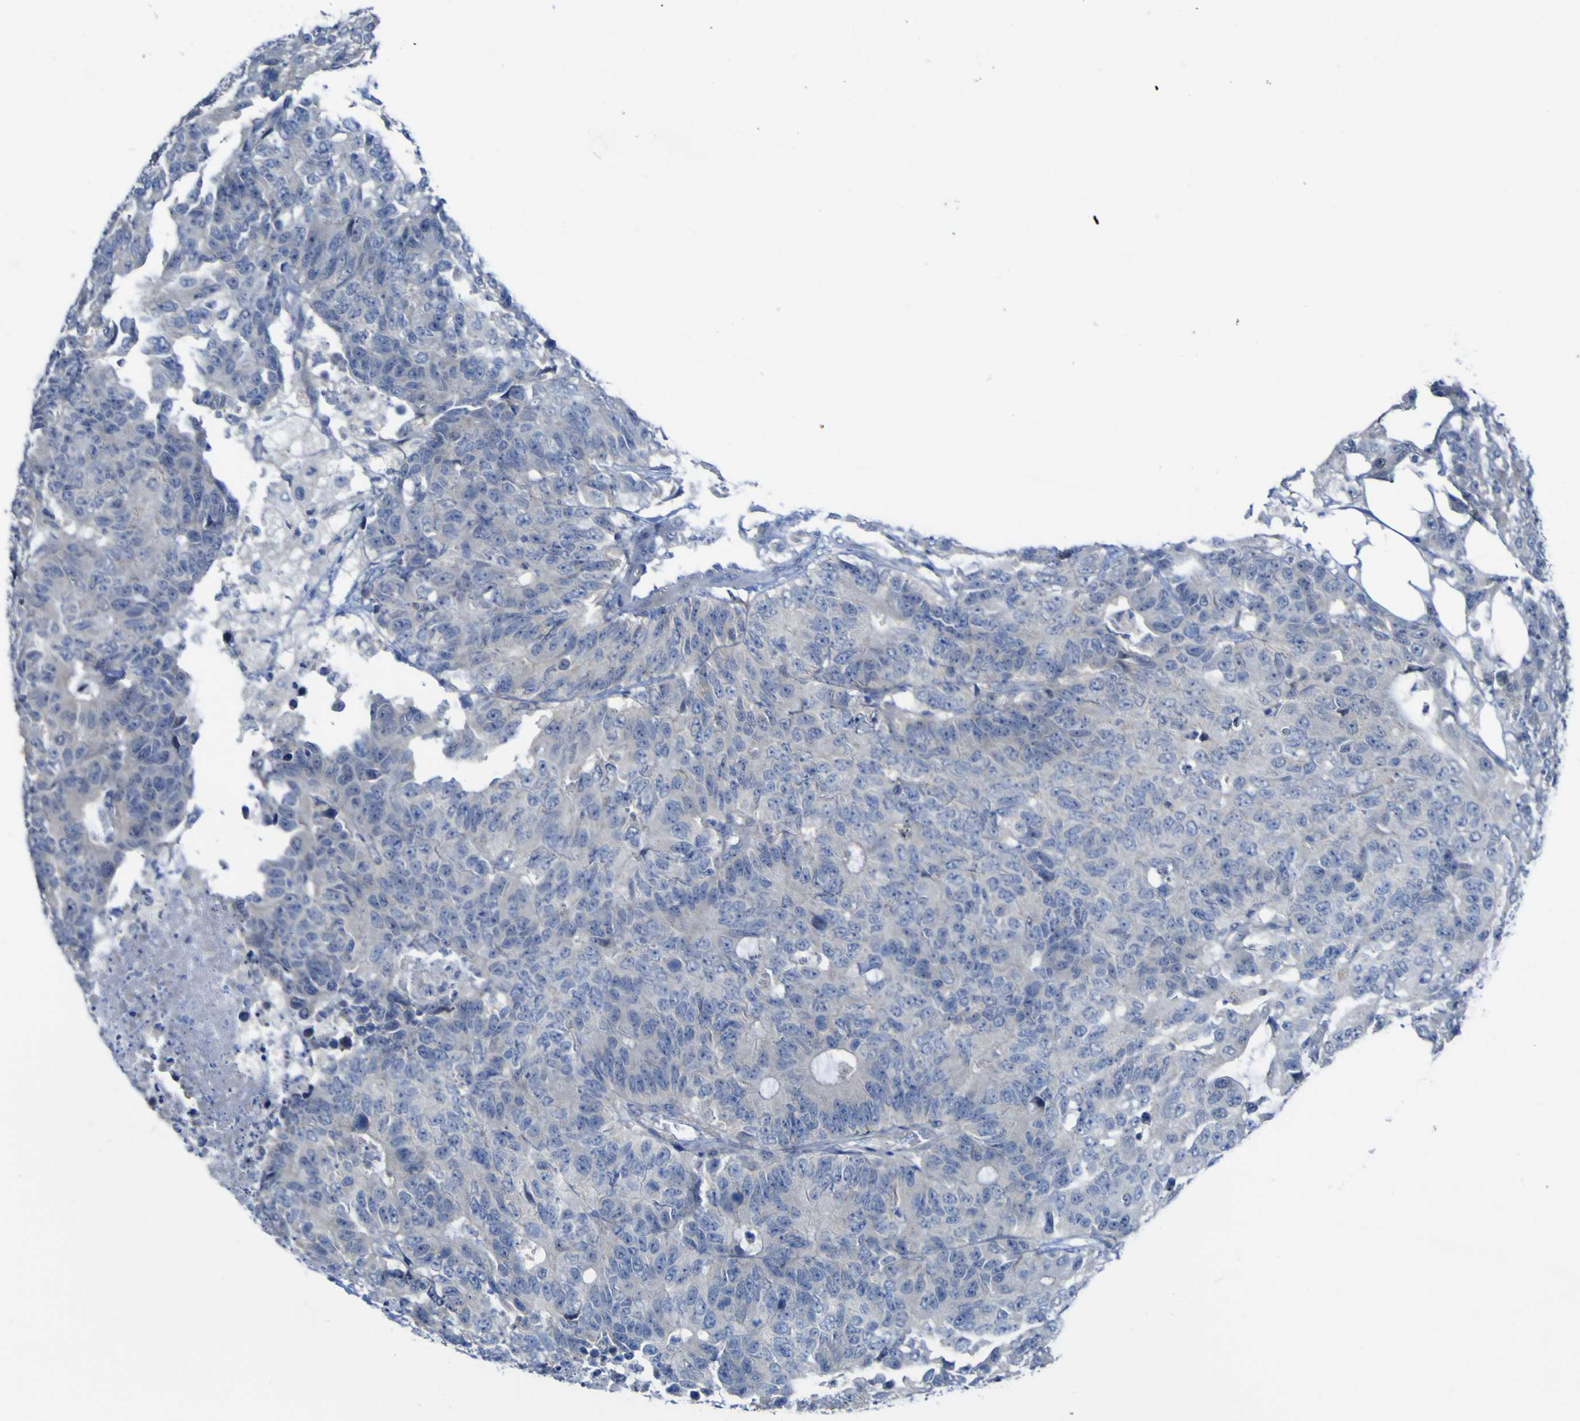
{"staining": {"intensity": "negative", "quantity": "none", "location": "none"}, "tissue": "colorectal cancer", "cell_type": "Tumor cells", "image_type": "cancer", "snomed": [{"axis": "morphology", "description": "Adenocarcinoma, NOS"}, {"axis": "topography", "description": "Colon"}], "caption": "Immunohistochemistry (IHC) of colorectal cancer displays no staining in tumor cells. The staining was performed using DAB to visualize the protein expression in brown, while the nuclei were stained in blue with hematoxylin (Magnification: 20x).", "gene": "TNFRSF11A", "patient": {"sex": "female", "age": 86}}